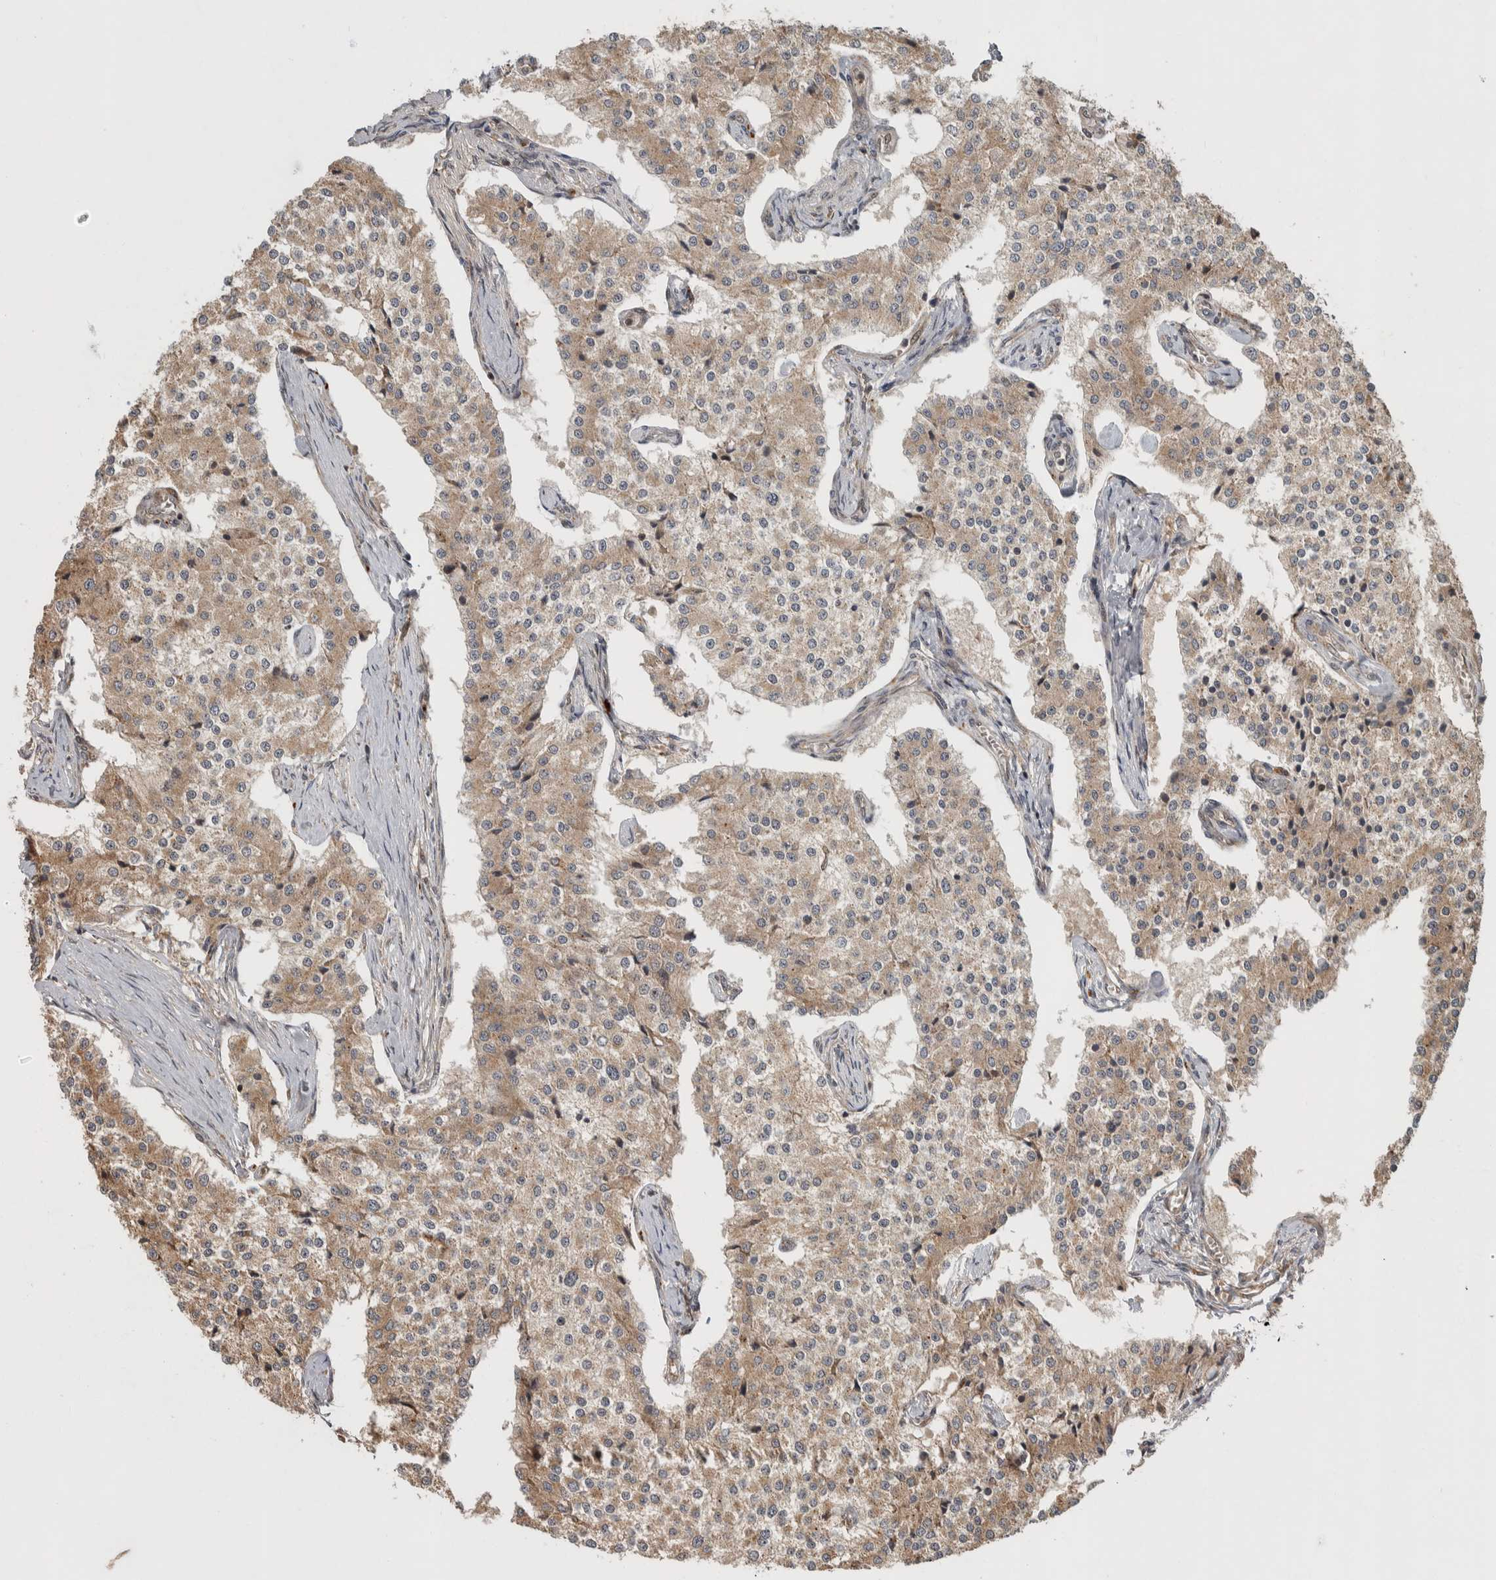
{"staining": {"intensity": "weak", "quantity": ">75%", "location": "cytoplasmic/membranous"}, "tissue": "carcinoid", "cell_type": "Tumor cells", "image_type": "cancer", "snomed": [{"axis": "morphology", "description": "Carcinoid, malignant, NOS"}, {"axis": "topography", "description": "Colon"}], "caption": "Malignant carcinoid stained with a brown dye shows weak cytoplasmic/membranous positive expression in approximately >75% of tumor cells.", "gene": "RPS6KA4", "patient": {"sex": "female", "age": 52}}